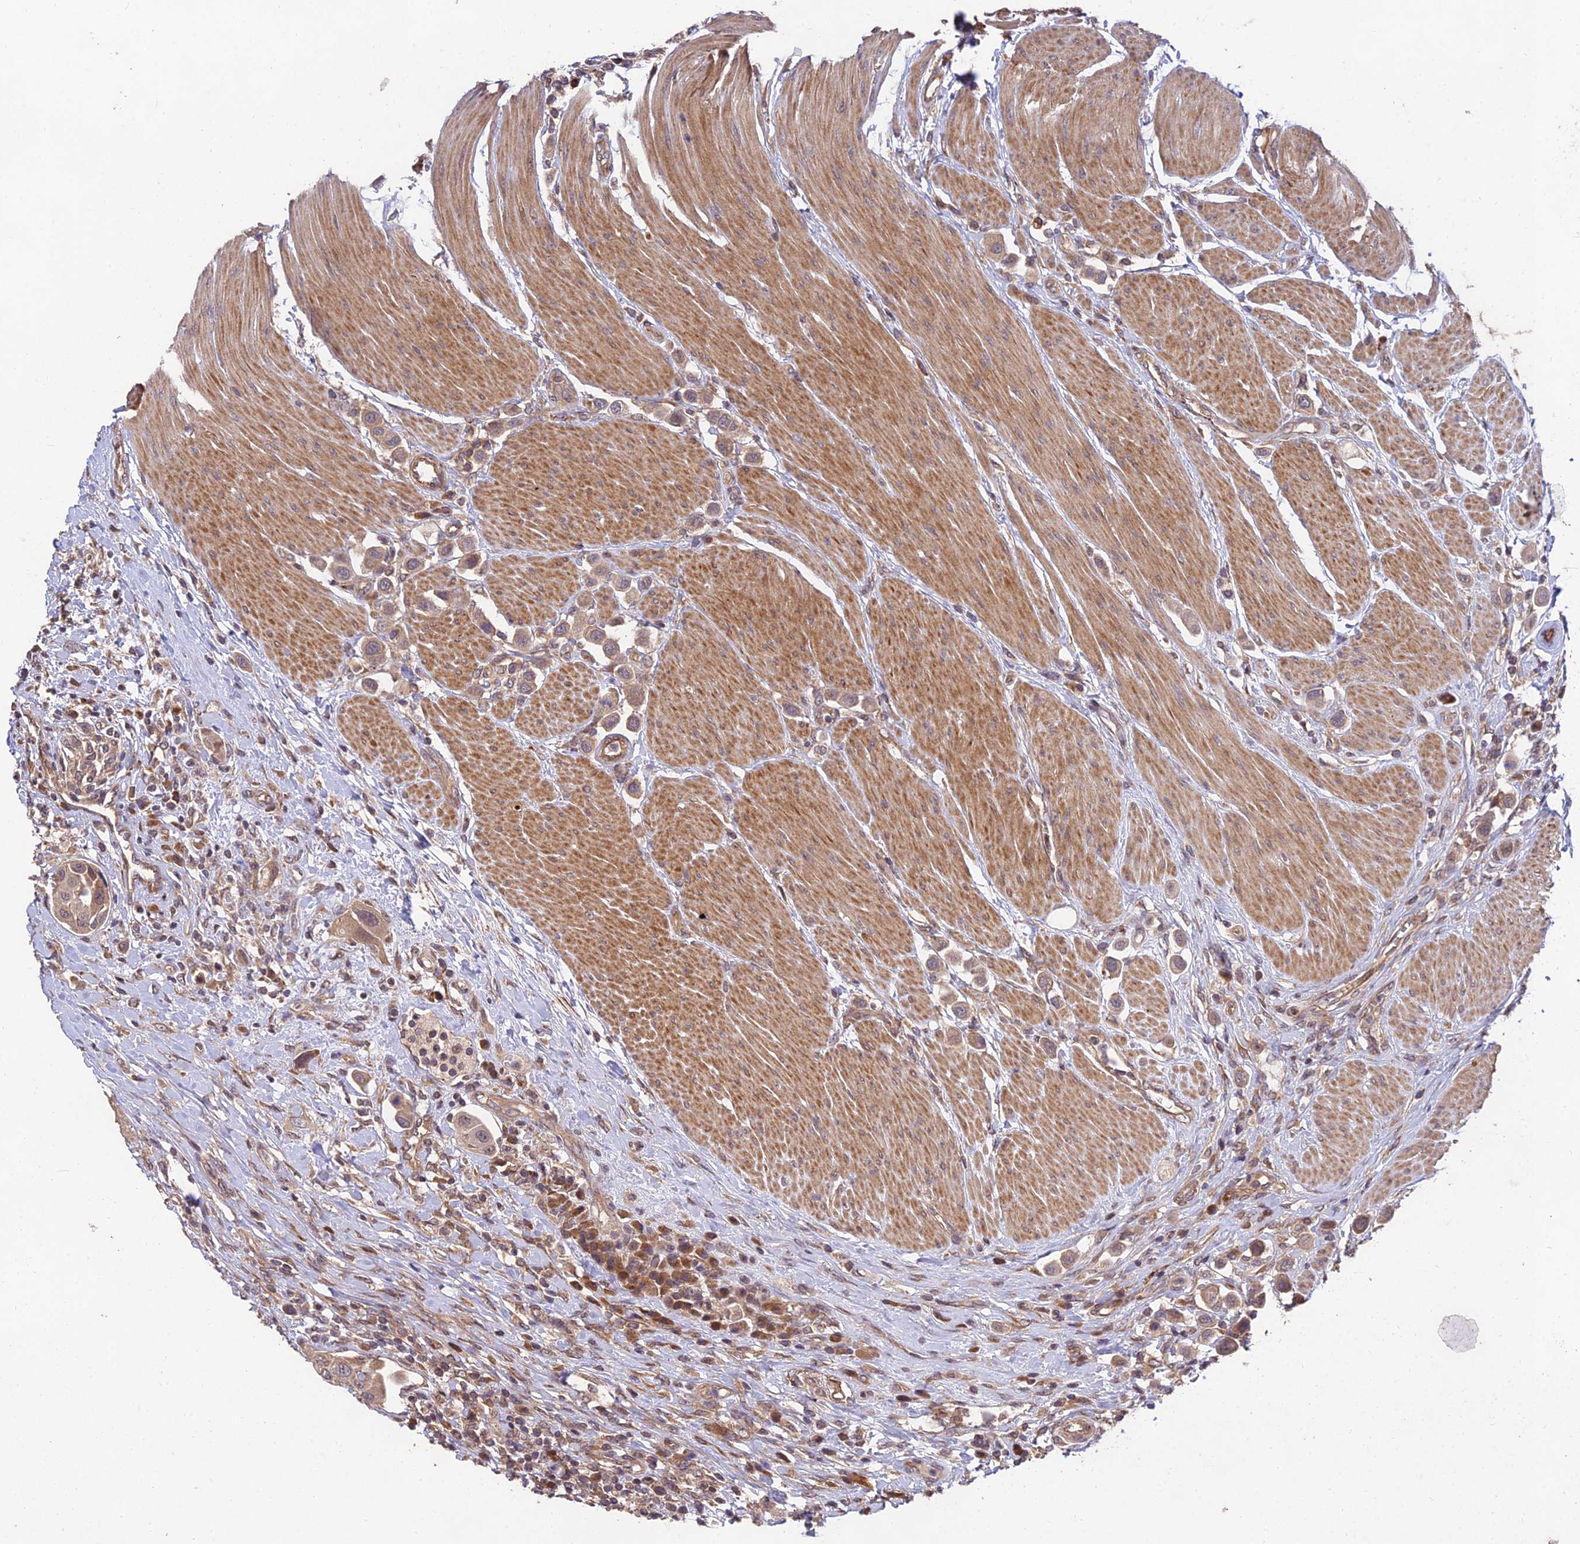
{"staining": {"intensity": "weak", "quantity": "25%-75%", "location": "cytoplasmic/membranous,nuclear"}, "tissue": "urothelial cancer", "cell_type": "Tumor cells", "image_type": "cancer", "snomed": [{"axis": "morphology", "description": "Urothelial carcinoma, High grade"}, {"axis": "topography", "description": "Urinary bladder"}], "caption": "Immunohistochemical staining of urothelial cancer displays weak cytoplasmic/membranous and nuclear protein expression in about 25%-75% of tumor cells.", "gene": "MKKS", "patient": {"sex": "male", "age": 50}}